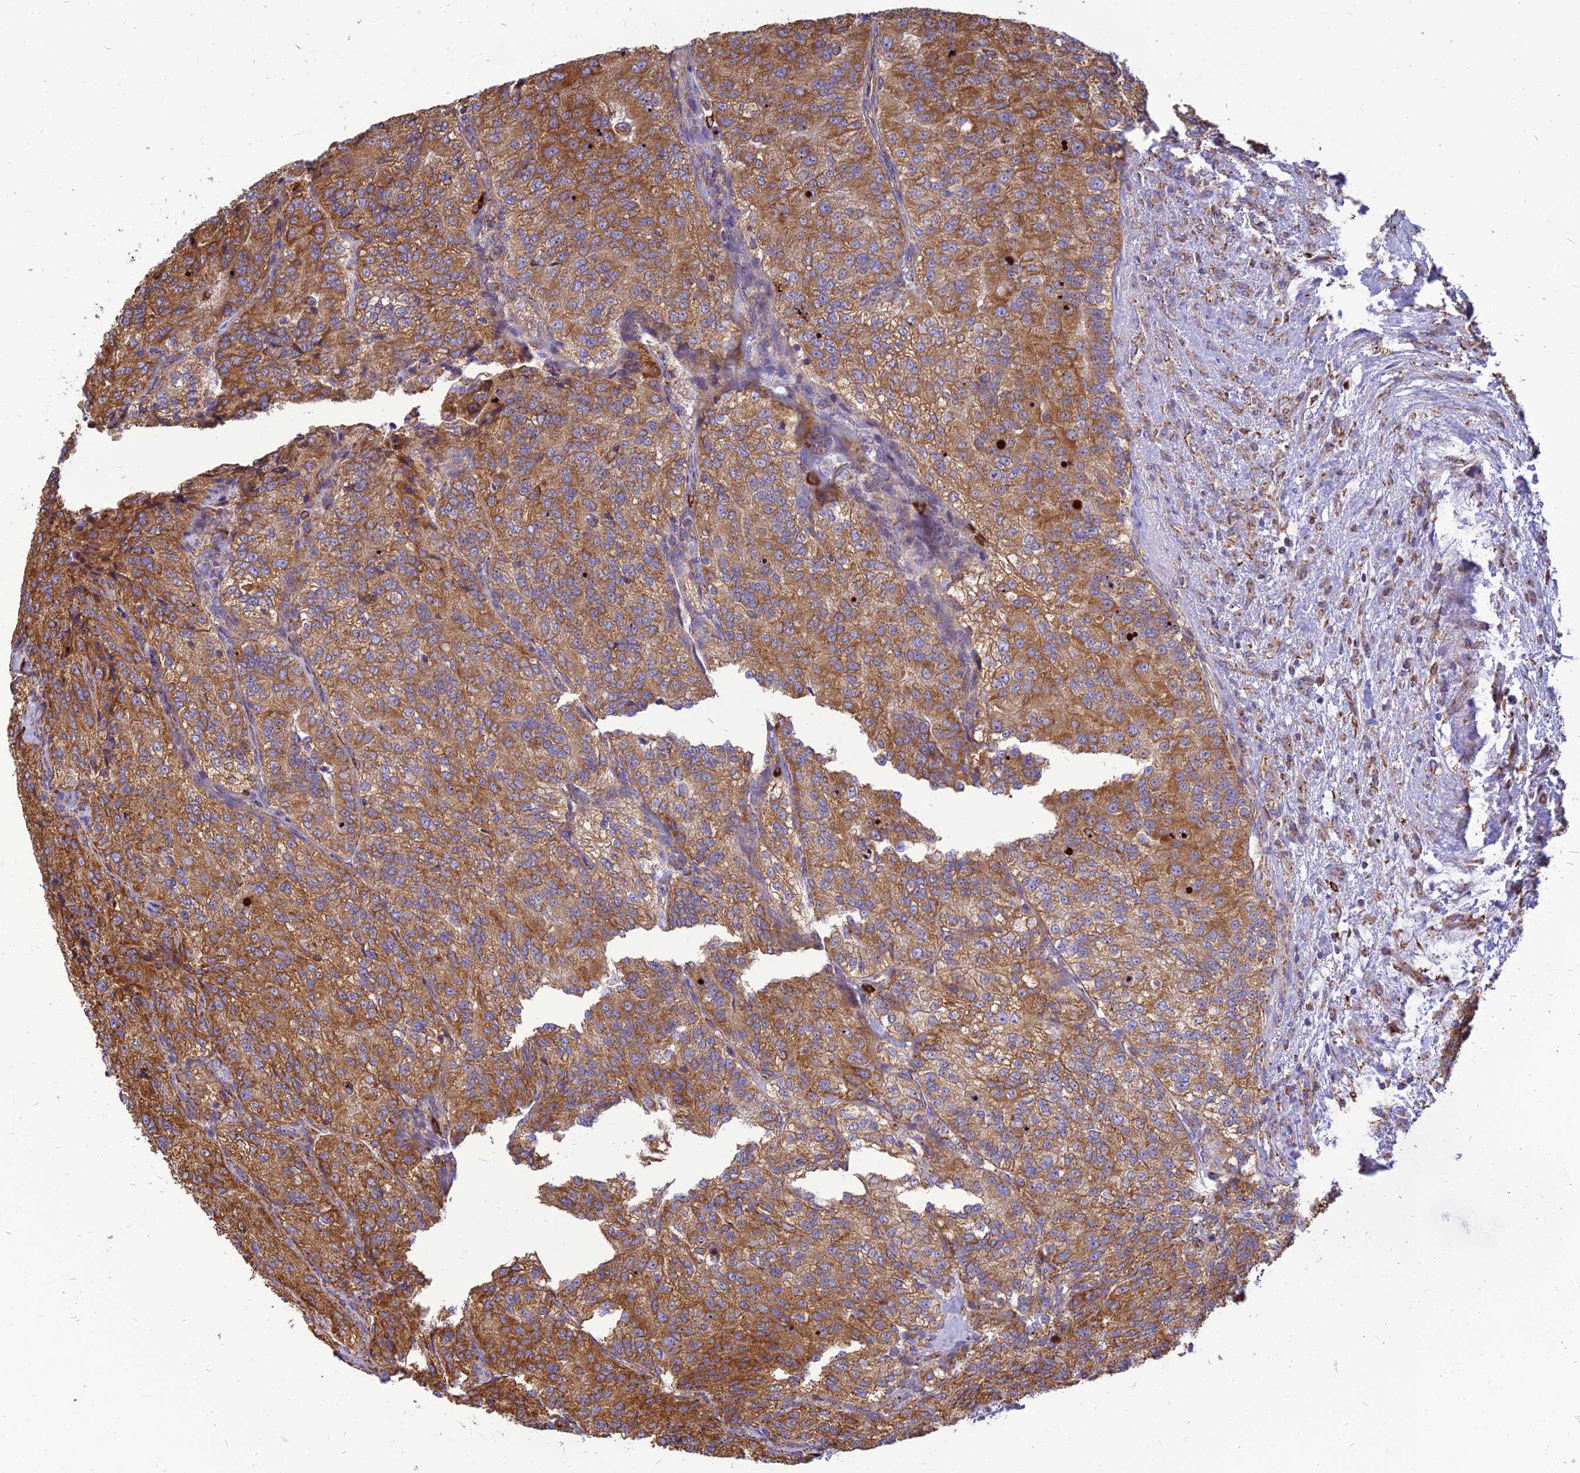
{"staining": {"intensity": "strong", "quantity": ">75%", "location": "cytoplasmic/membranous"}, "tissue": "renal cancer", "cell_type": "Tumor cells", "image_type": "cancer", "snomed": [{"axis": "morphology", "description": "Adenocarcinoma, NOS"}, {"axis": "topography", "description": "Kidney"}], "caption": "There is high levels of strong cytoplasmic/membranous positivity in tumor cells of renal cancer (adenocarcinoma), as demonstrated by immunohistochemical staining (brown color).", "gene": "THUMPD2", "patient": {"sex": "female", "age": 63}}